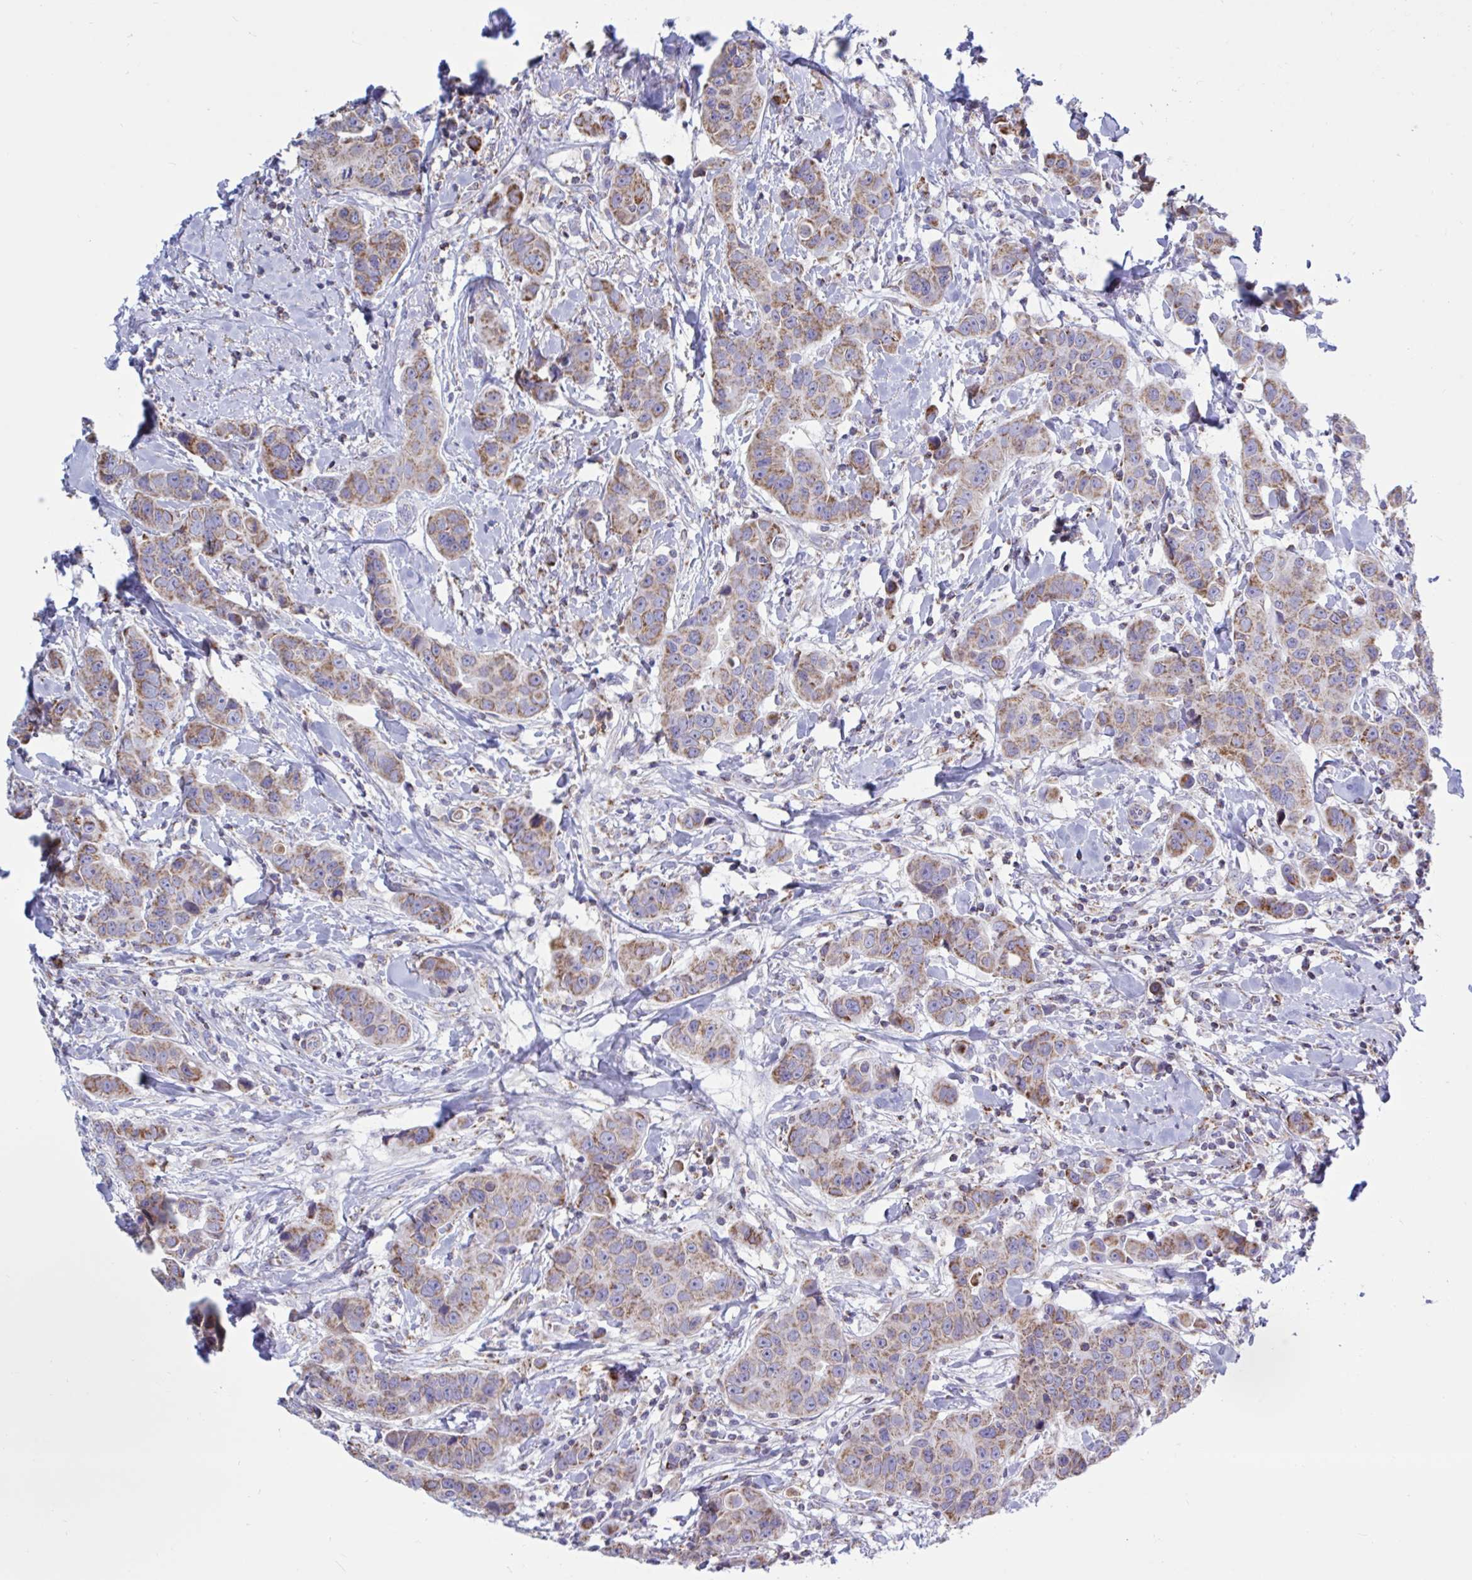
{"staining": {"intensity": "weak", "quantity": ">75%", "location": "cytoplasmic/membranous"}, "tissue": "breast cancer", "cell_type": "Tumor cells", "image_type": "cancer", "snomed": [{"axis": "morphology", "description": "Duct carcinoma"}, {"axis": "topography", "description": "Breast"}], "caption": "DAB immunohistochemical staining of breast infiltrating ductal carcinoma shows weak cytoplasmic/membranous protein expression in about >75% of tumor cells. The staining was performed using DAB (3,3'-diaminobenzidine), with brown indicating positive protein expression. Nuclei are stained blue with hematoxylin.", "gene": "HSPE1", "patient": {"sex": "female", "age": 24}}